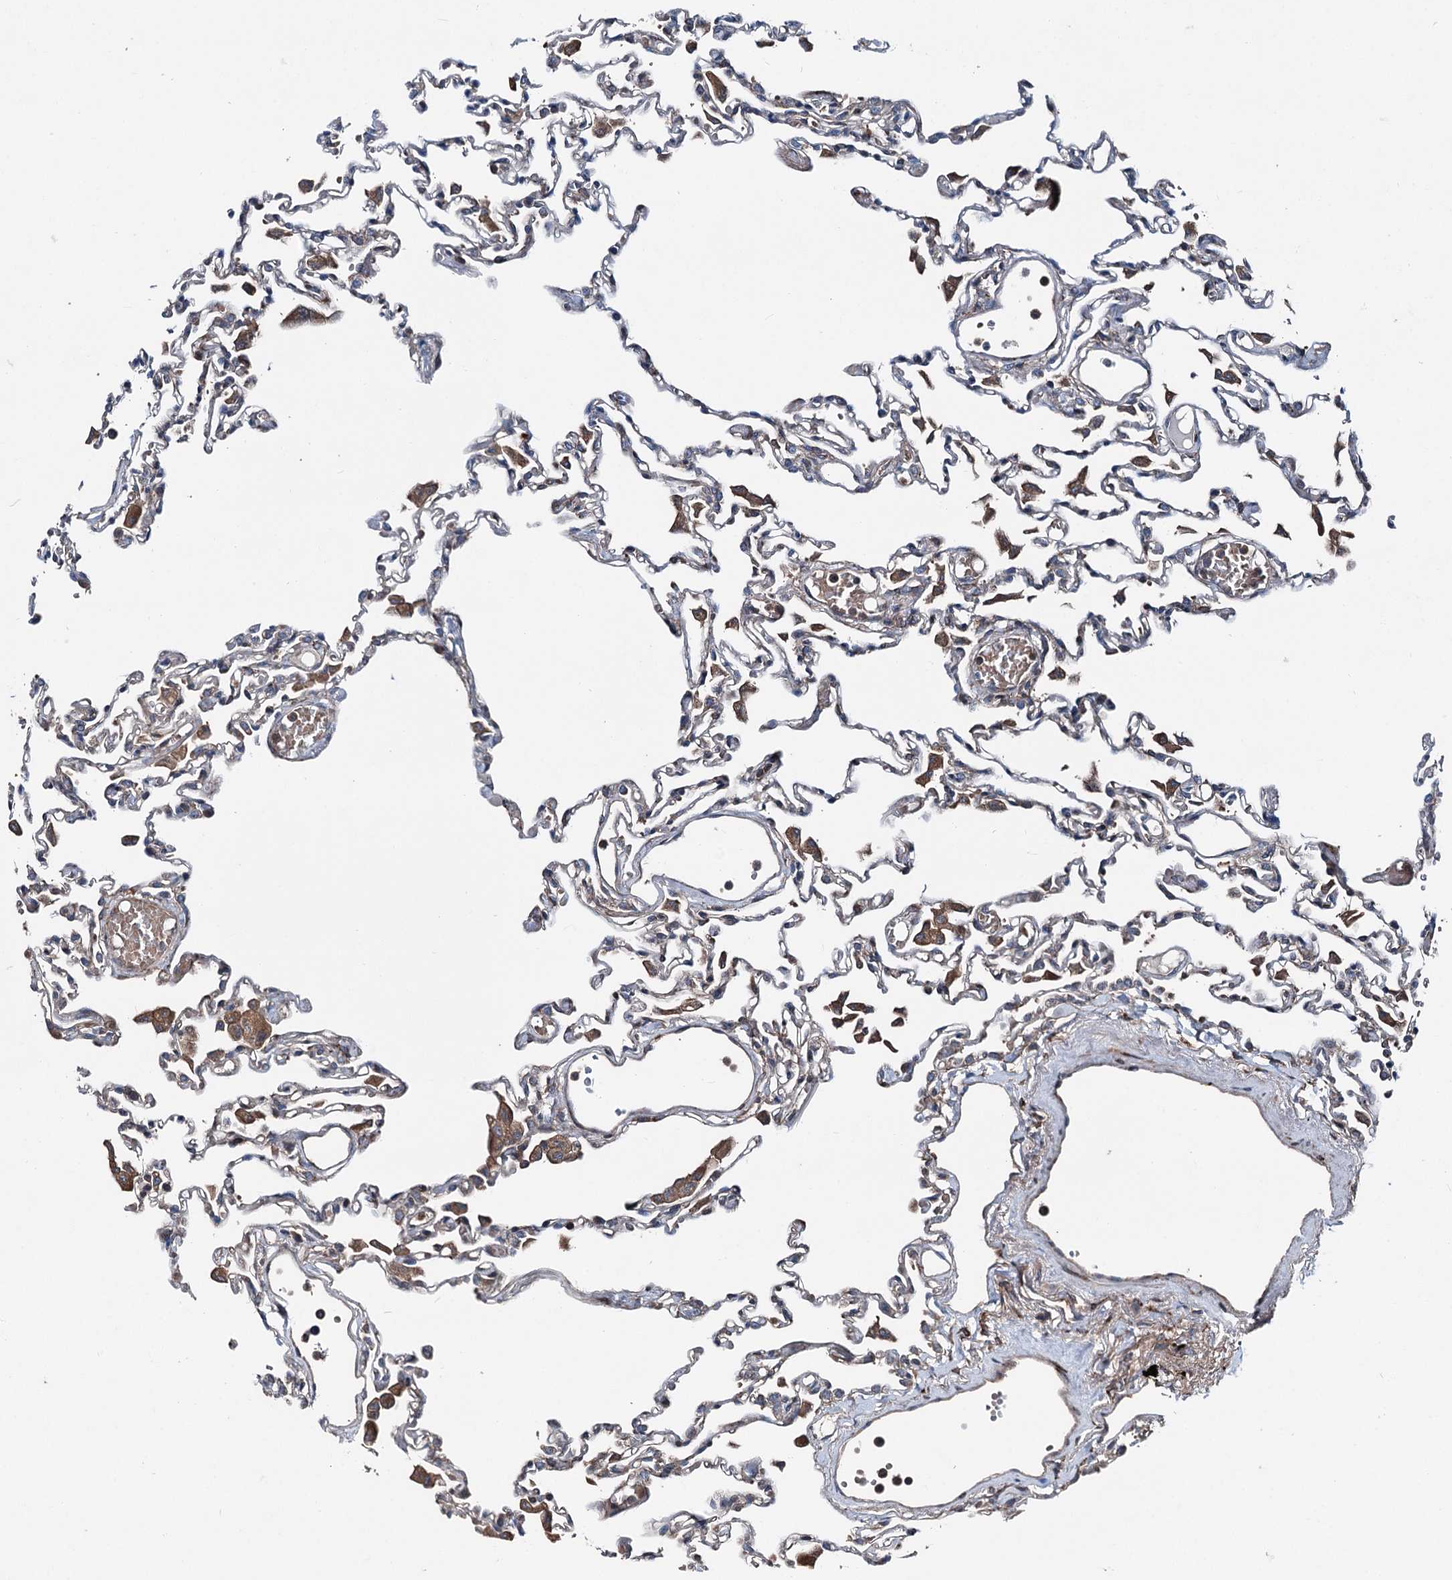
{"staining": {"intensity": "moderate", "quantity": "25%-75%", "location": "cytoplasmic/membranous"}, "tissue": "lung", "cell_type": "Alveolar cells", "image_type": "normal", "snomed": [{"axis": "morphology", "description": "Normal tissue, NOS"}, {"axis": "topography", "description": "Bronchus"}, {"axis": "topography", "description": "Lung"}], "caption": "The image reveals a brown stain indicating the presence of a protein in the cytoplasmic/membranous of alveolar cells in lung. (brown staining indicates protein expression, while blue staining denotes nuclei).", "gene": "DDIAS", "patient": {"sex": "female", "age": 49}}